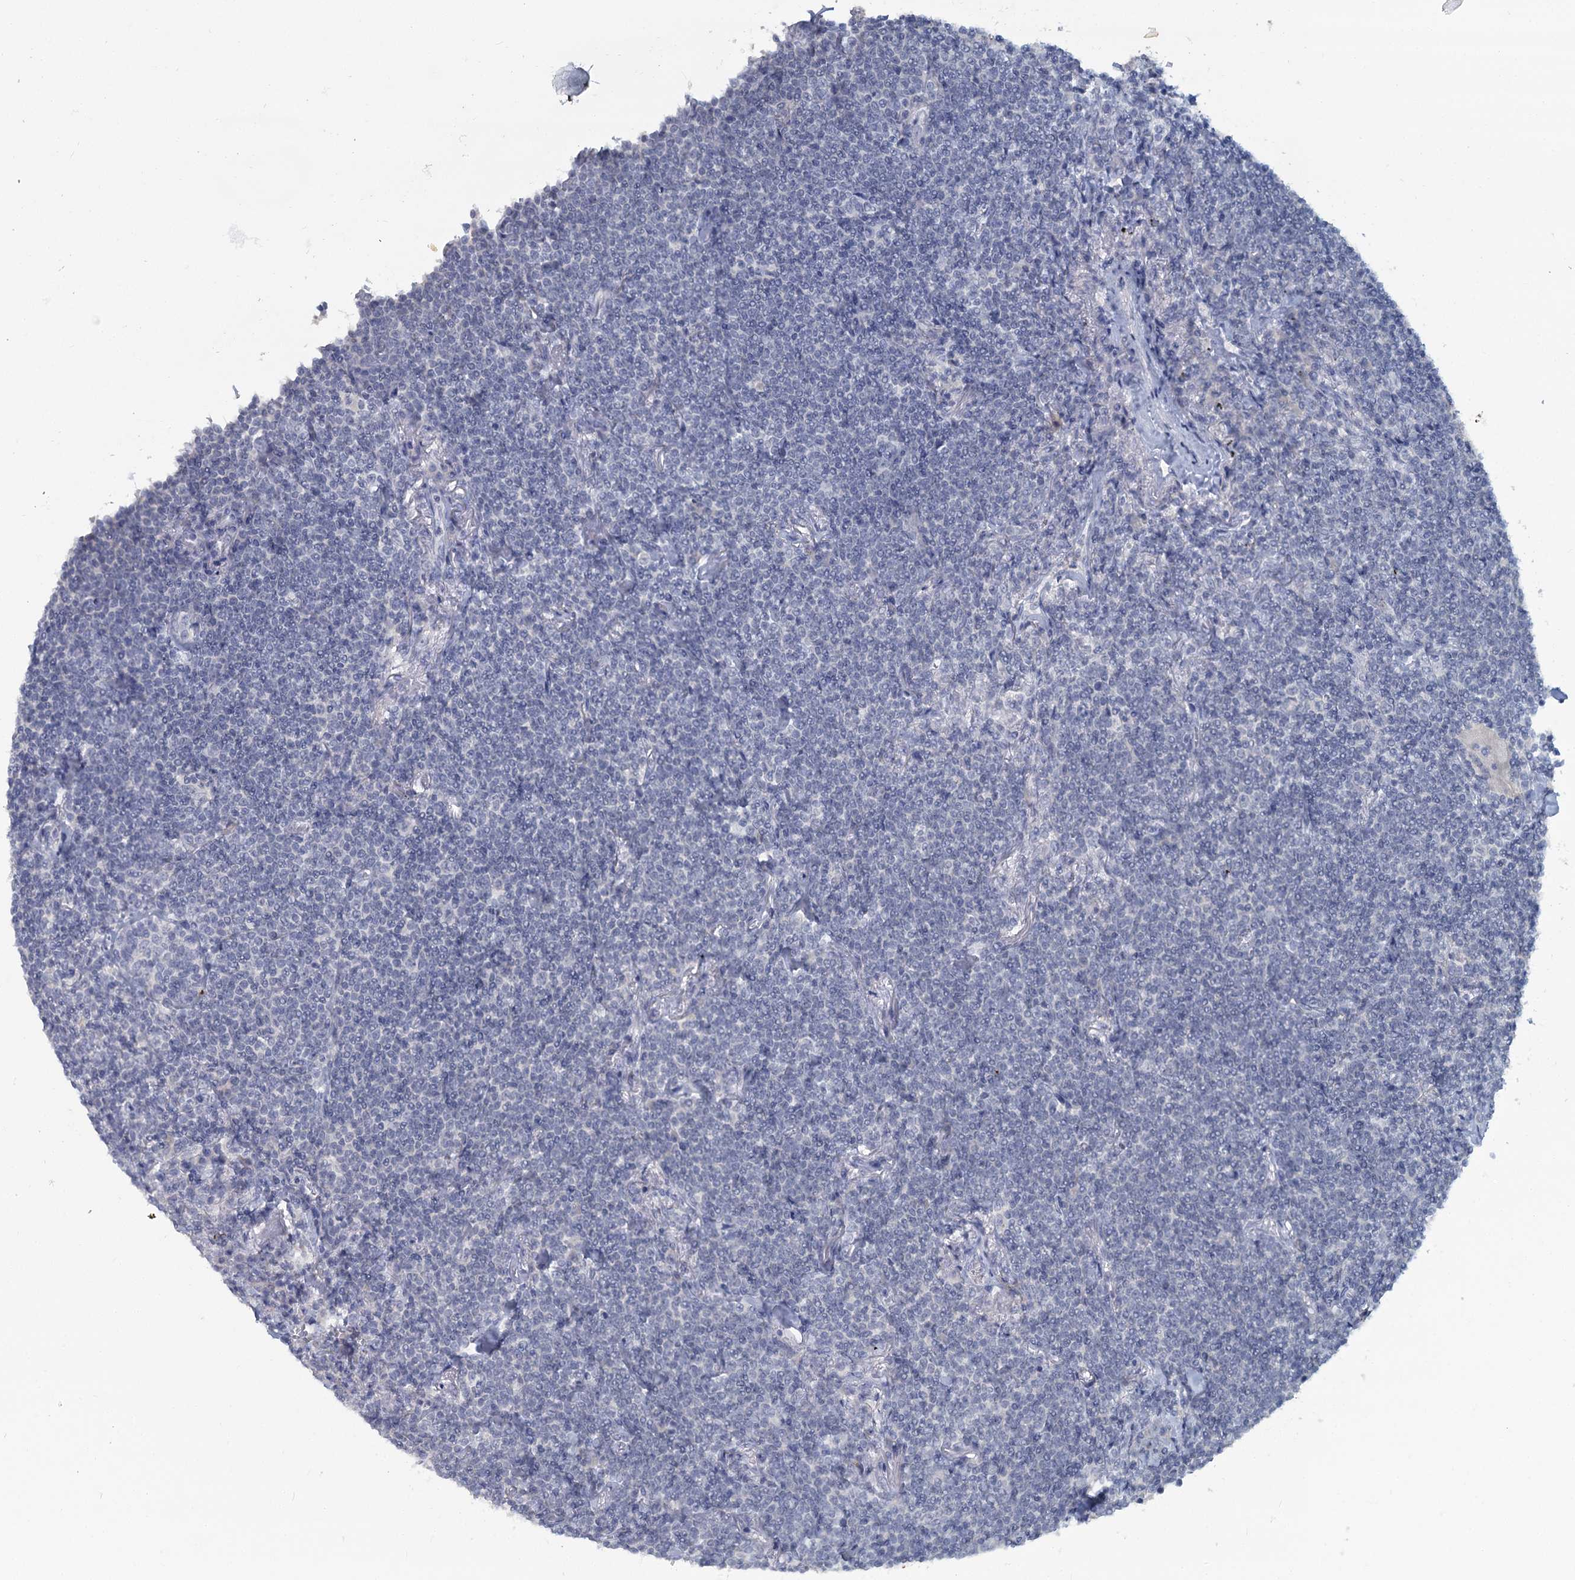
{"staining": {"intensity": "negative", "quantity": "none", "location": "none"}, "tissue": "lymphoma", "cell_type": "Tumor cells", "image_type": "cancer", "snomed": [{"axis": "morphology", "description": "Malignant lymphoma, non-Hodgkin's type, Low grade"}, {"axis": "topography", "description": "Lung"}], "caption": "Immunohistochemical staining of human lymphoma demonstrates no significant staining in tumor cells.", "gene": "CHGA", "patient": {"sex": "female", "age": 71}}